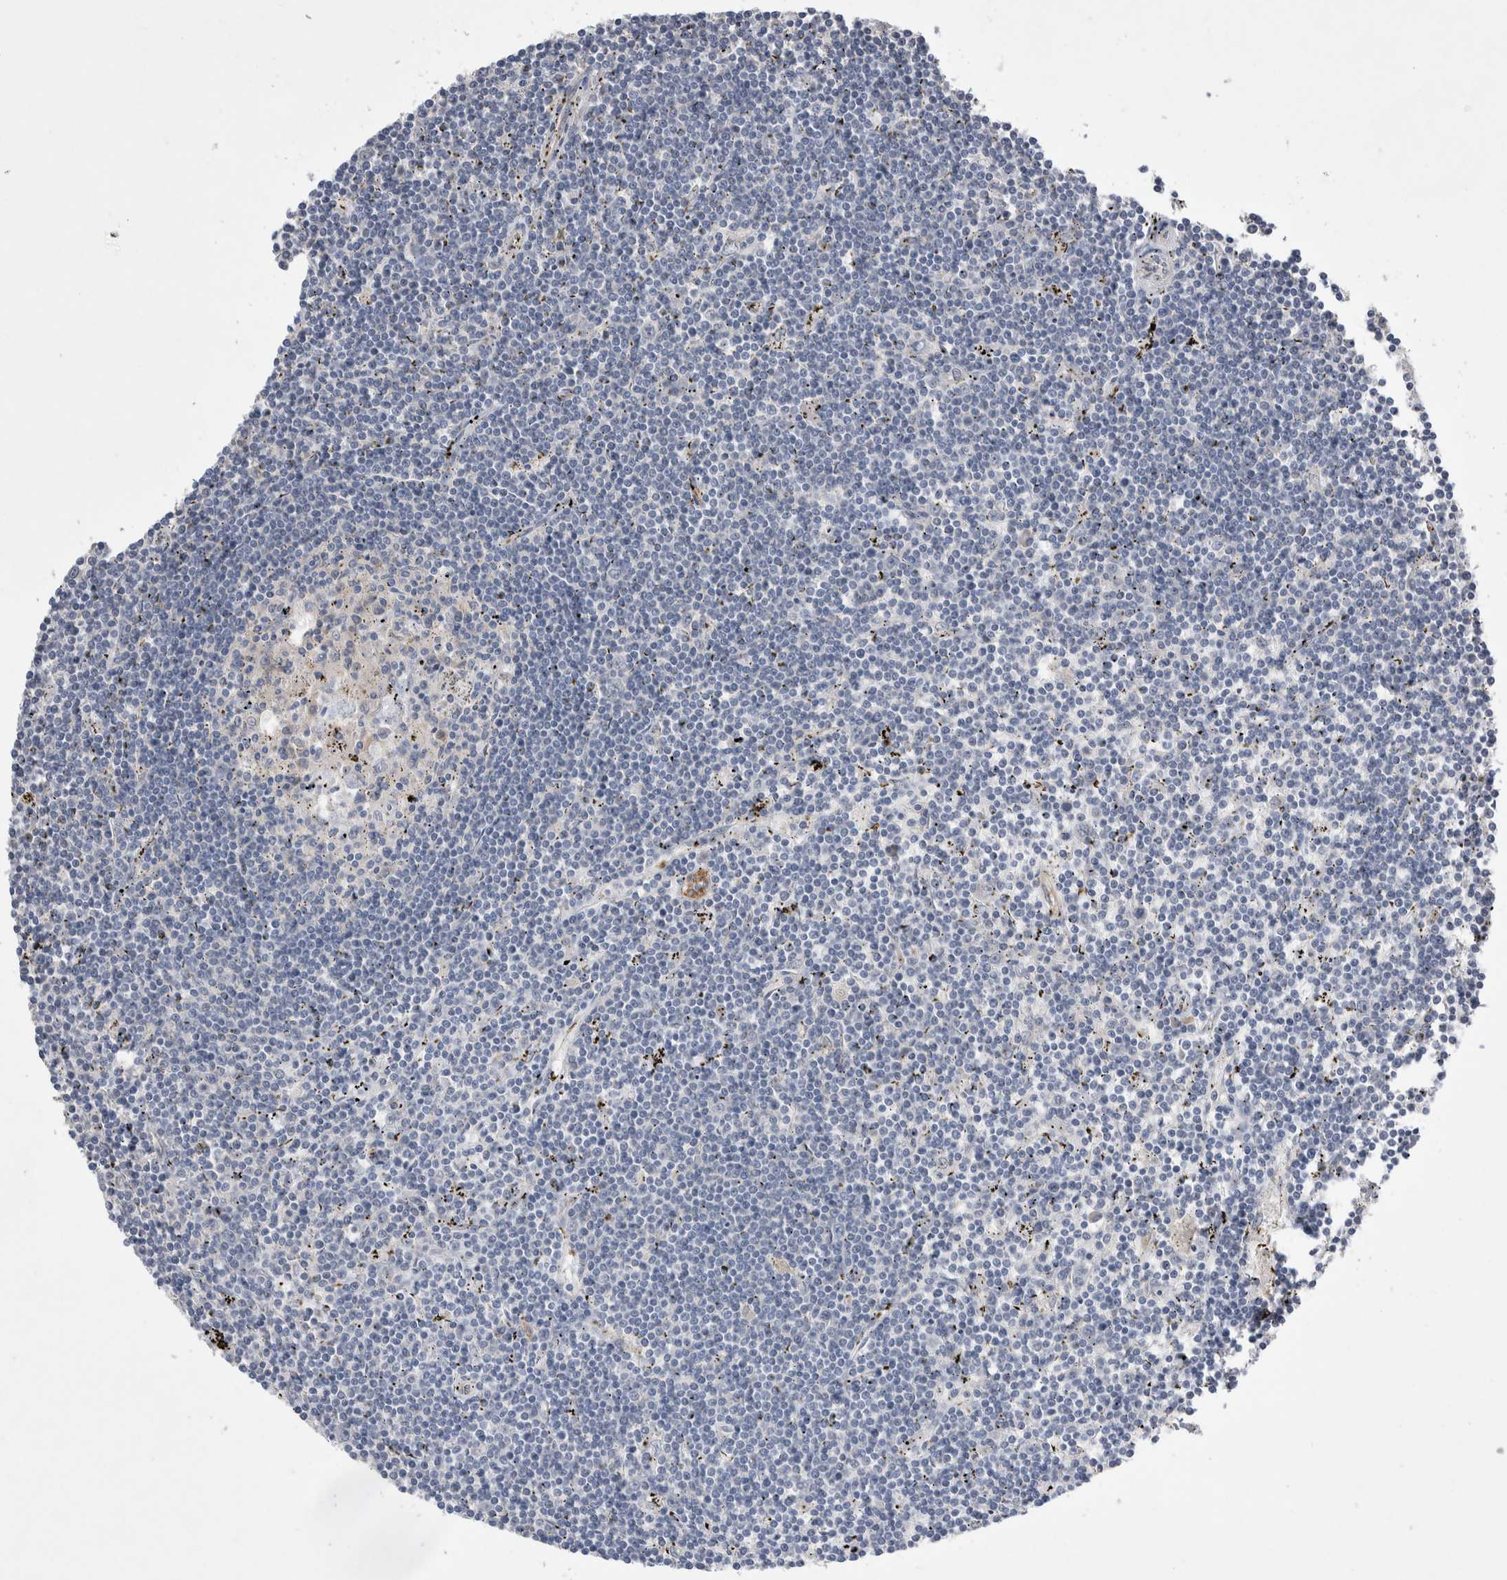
{"staining": {"intensity": "negative", "quantity": "none", "location": "none"}, "tissue": "lymphoma", "cell_type": "Tumor cells", "image_type": "cancer", "snomed": [{"axis": "morphology", "description": "Malignant lymphoma, non-Hodgkin's type, Low grade"}, {"axis": "topography", "description": "Spleen"}], "caption": "The immunohistochemistry (IHC) histopathology image has no significant positivity in tumor cells of lymphoma tissue.", "gene": "CEP131", "patient": {"sex": "male", "age": 76}}